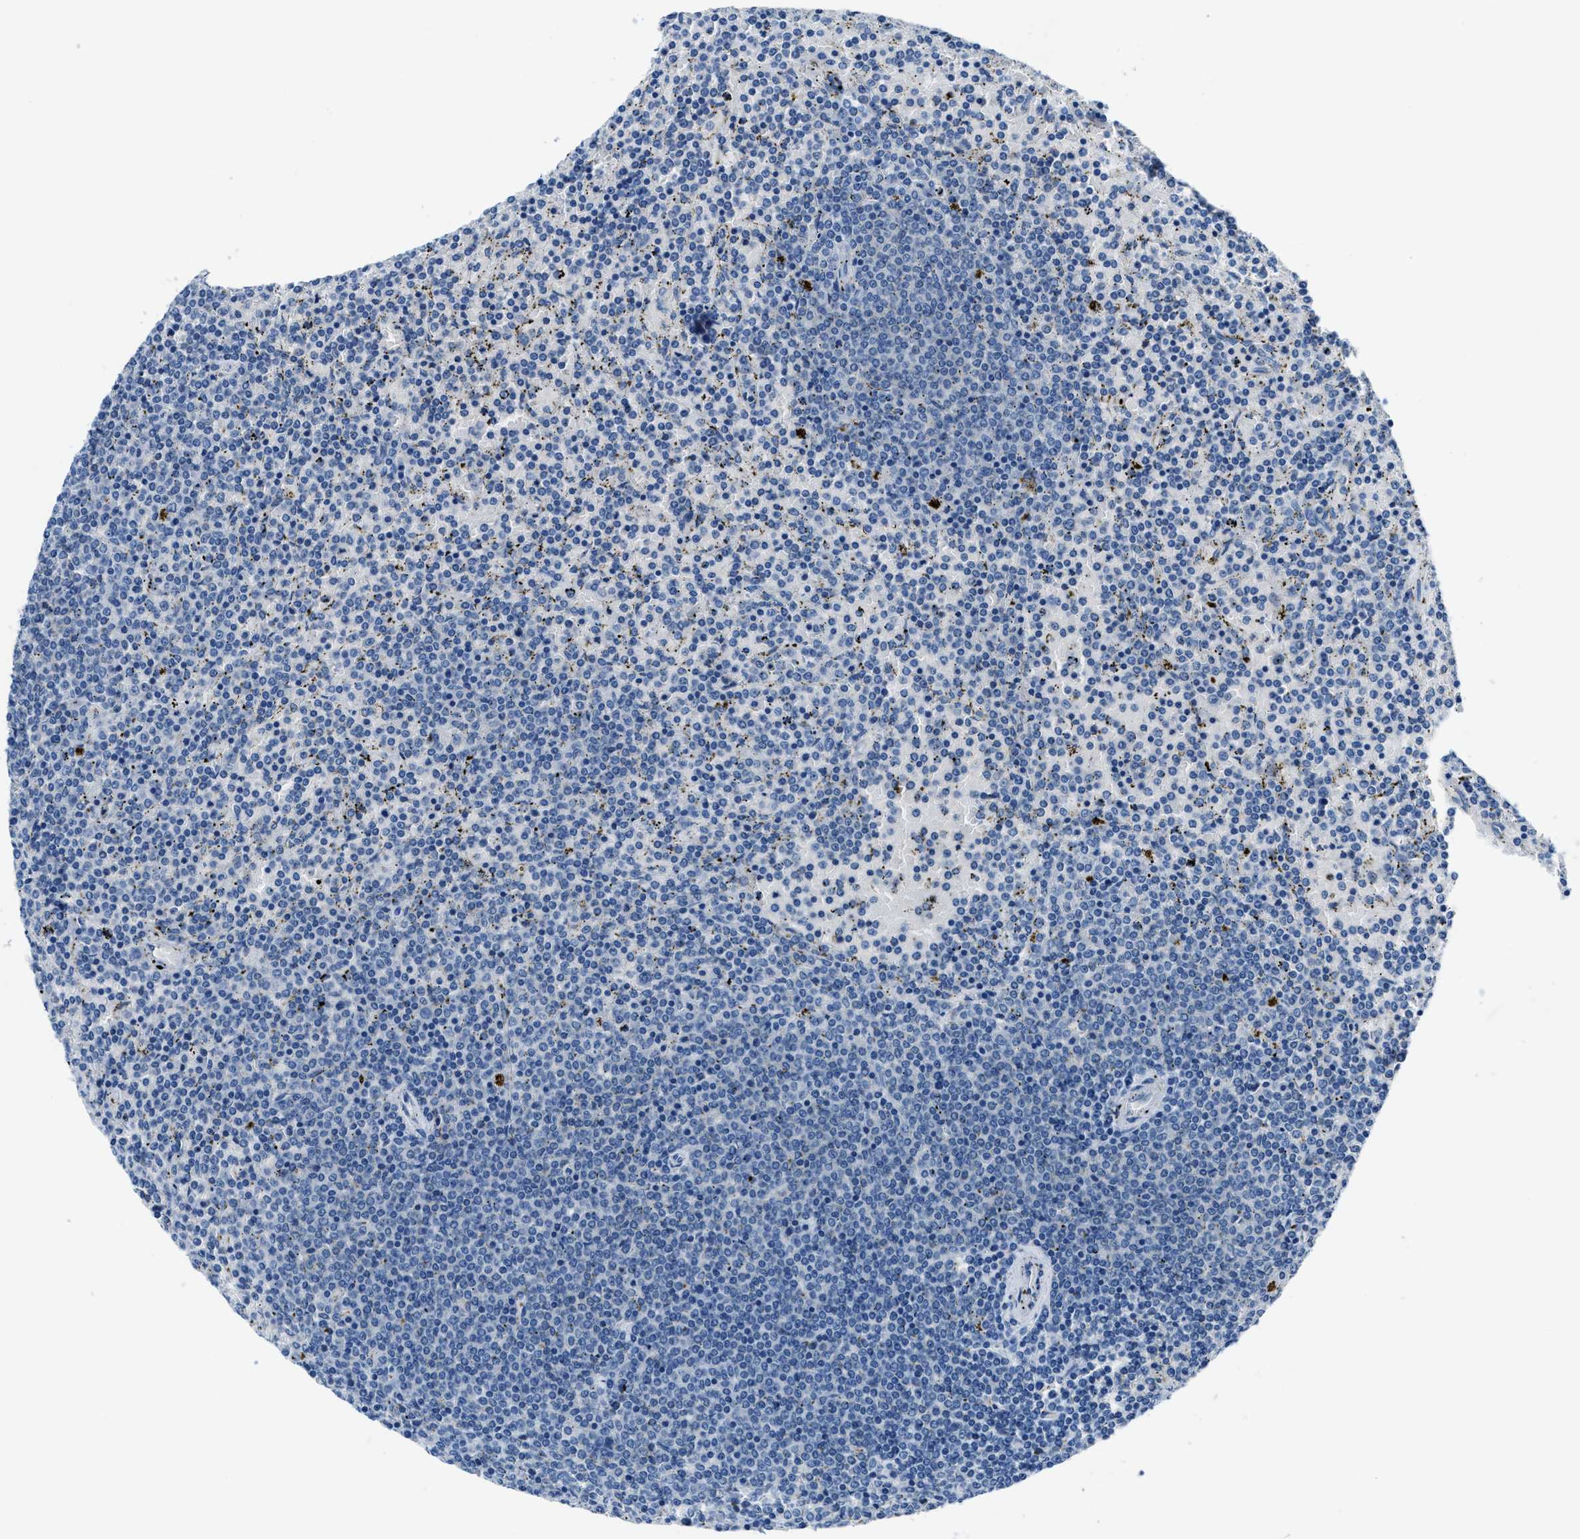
{"staining": {"intensity": "negative", "quantity": "none", "location": "none"}, "tissue": "lymphoma", "cell_type": "Tumor cells", "image_type": "cancer", "snomed": [{"axis": "morphology", "description": "Malignant lymphoma, non-Hodgkin's type, Low grade"}, {"axis": "topography", "description": "Spleen"}], "caption": "Tumor cells are negative for brown protein staining in lymphoma.", "gene": "ADAM2", "patient": {"sex": "female", "age": 77}}